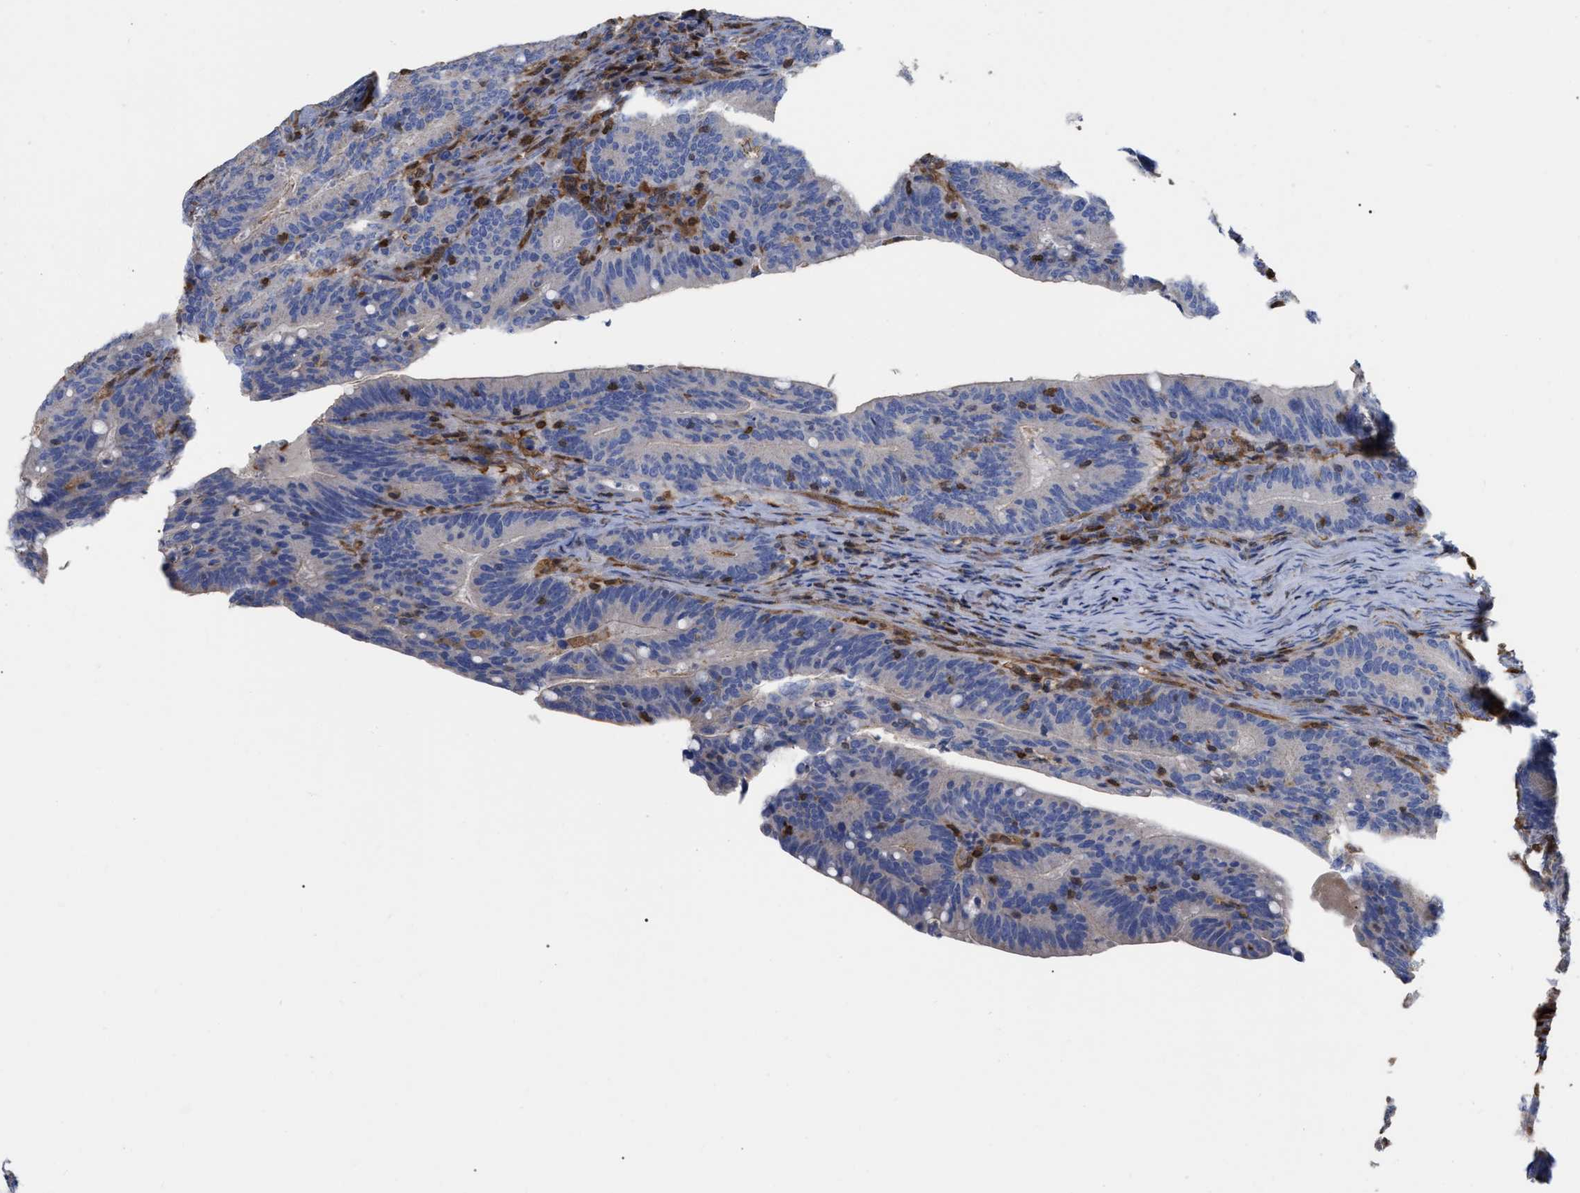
{"staining": {"intensity": "weak", "quantity": "<25%", "location": "cytoplasmic/membranous"}, "tissue": "colorectal cancer", "cell_type": "Tumor cells", "image_type": "cancer", "snomed": [{"axis": "morphology", "description": "Adenocarcinoma, NOS"}, {"axis": "topography", "description": "Colon"}], "caption": "A histopathology image of colorectal adenocarcinoma stained for a protein exhibits no brown staining in tumor cells.", "gene": "GIMAP4", "patient": {"sex": "female", "age": 66}}